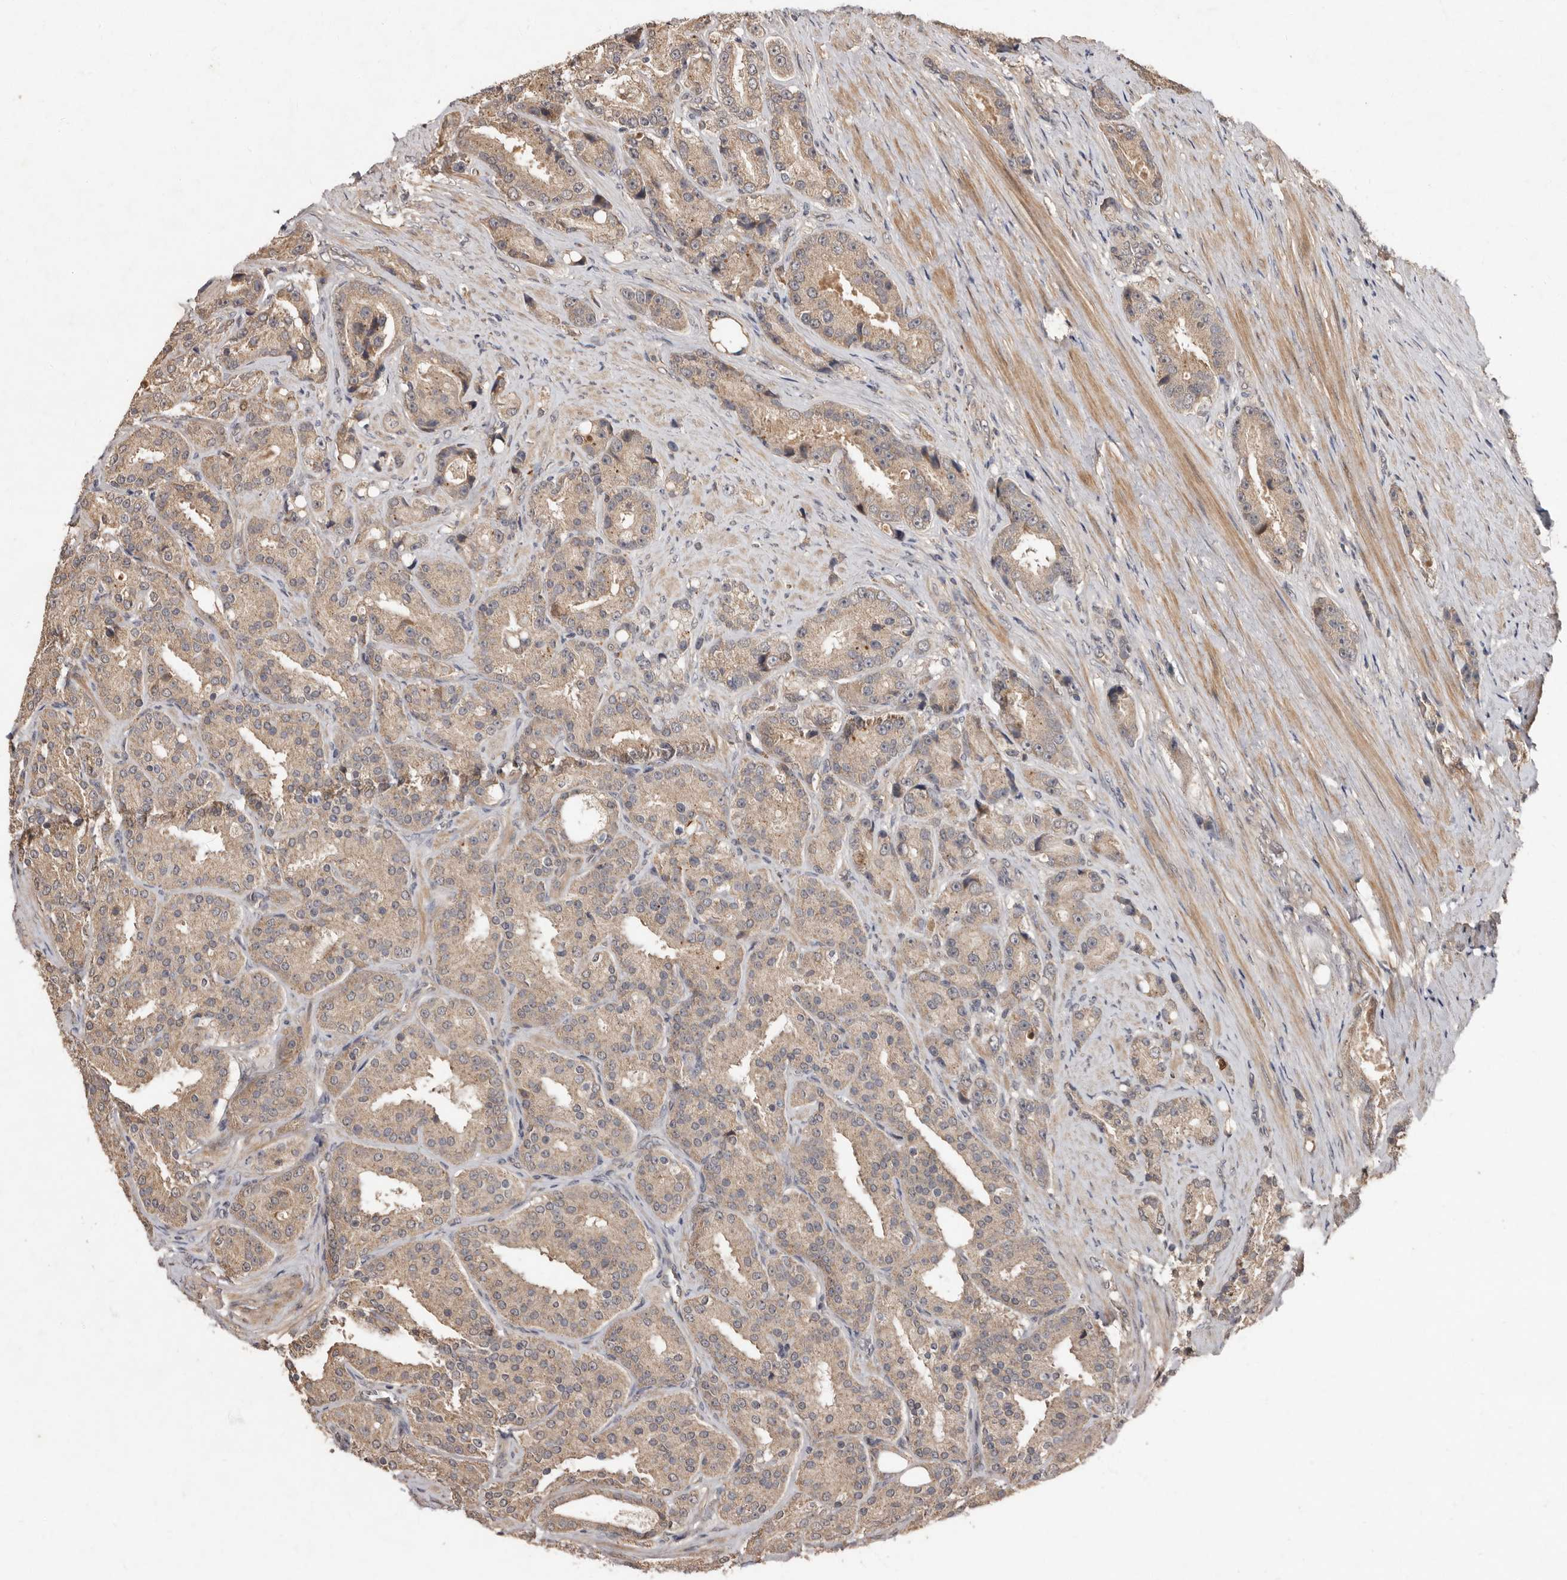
{"staining": {"intensity": "weak", "quantity": ">75%", "location": "cytoplasmic/membranous"}, "tissue": "prostate cancer", "cell_type": "Tumor cells", "image_type": "cancer", "snomed": [{"axis": "morphology", "description": "Adenocarcinoma, High grade"}, {"axis": "topography", "description": "Prostate"}], "caption": "Tumor cells show low levels of weak cytoplasmic/membranous positivity in approximately >75% of cells in adenocarcinoma (high-grade) (prostate).", "gene": "KIF26B", "patient": {"sex": "male", "age": 60}}